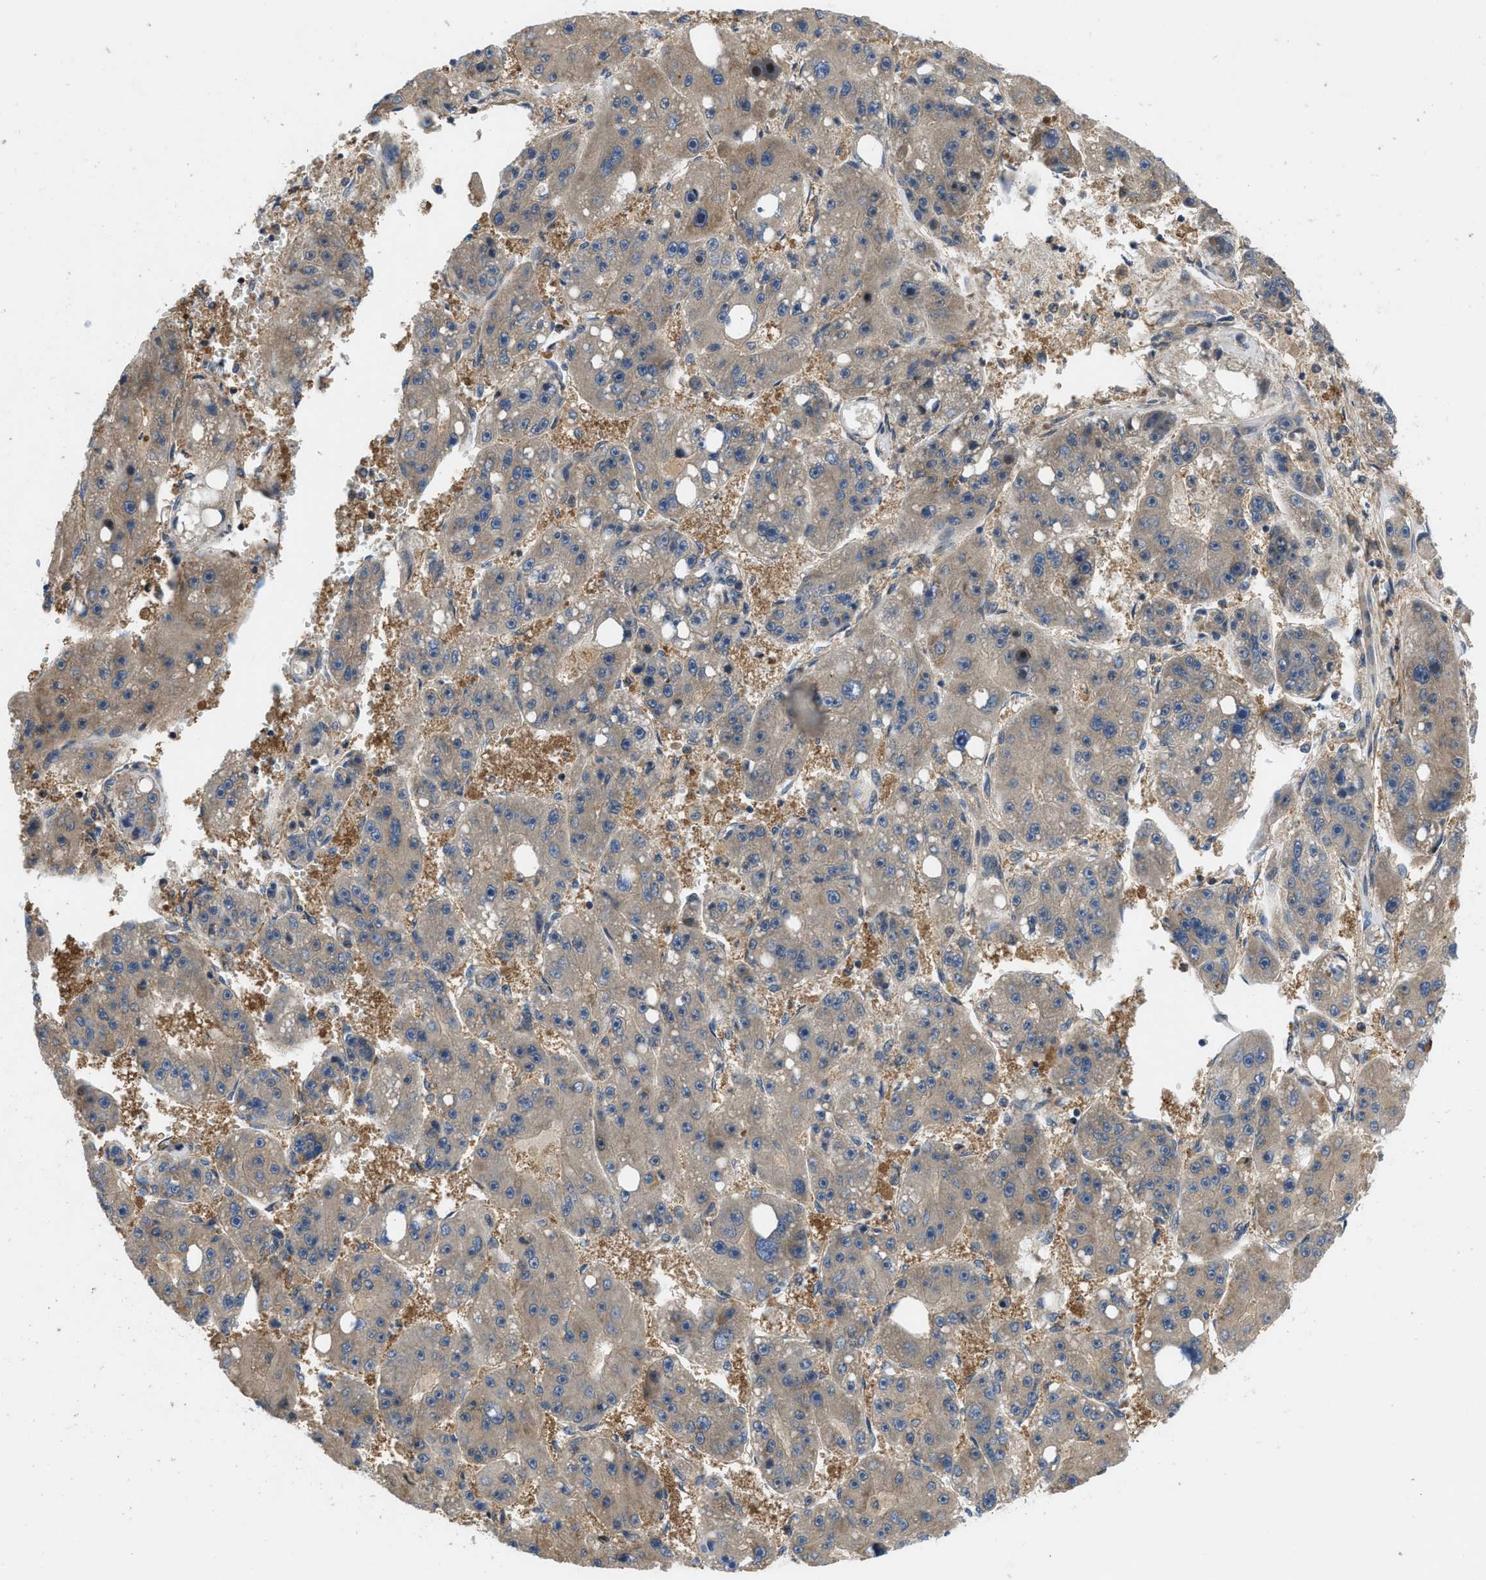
{"staining": {"intensity": "weak", "quantity": "25%-75%", "location": "cytoplasmic/membranous"}, "tissue": "liver cancer", "cell_type": "Tumor cells", "image_type": "cancer", "snomed": [{"axis": "morphology", "description": "Carcinoma, Hepatocellular, NOS"}, {"axis": "topography", "description": "Liver"}], "caption": "This micrograph demonstrates immunohistochemistry staining of human hepatocellular carcinoma (liver), with low weak cytoplasmic/membranous positivity in about 25%-75% of tumor cells.", "gene": "GPR31", "patient": {"sex": "female", "age": 61}}